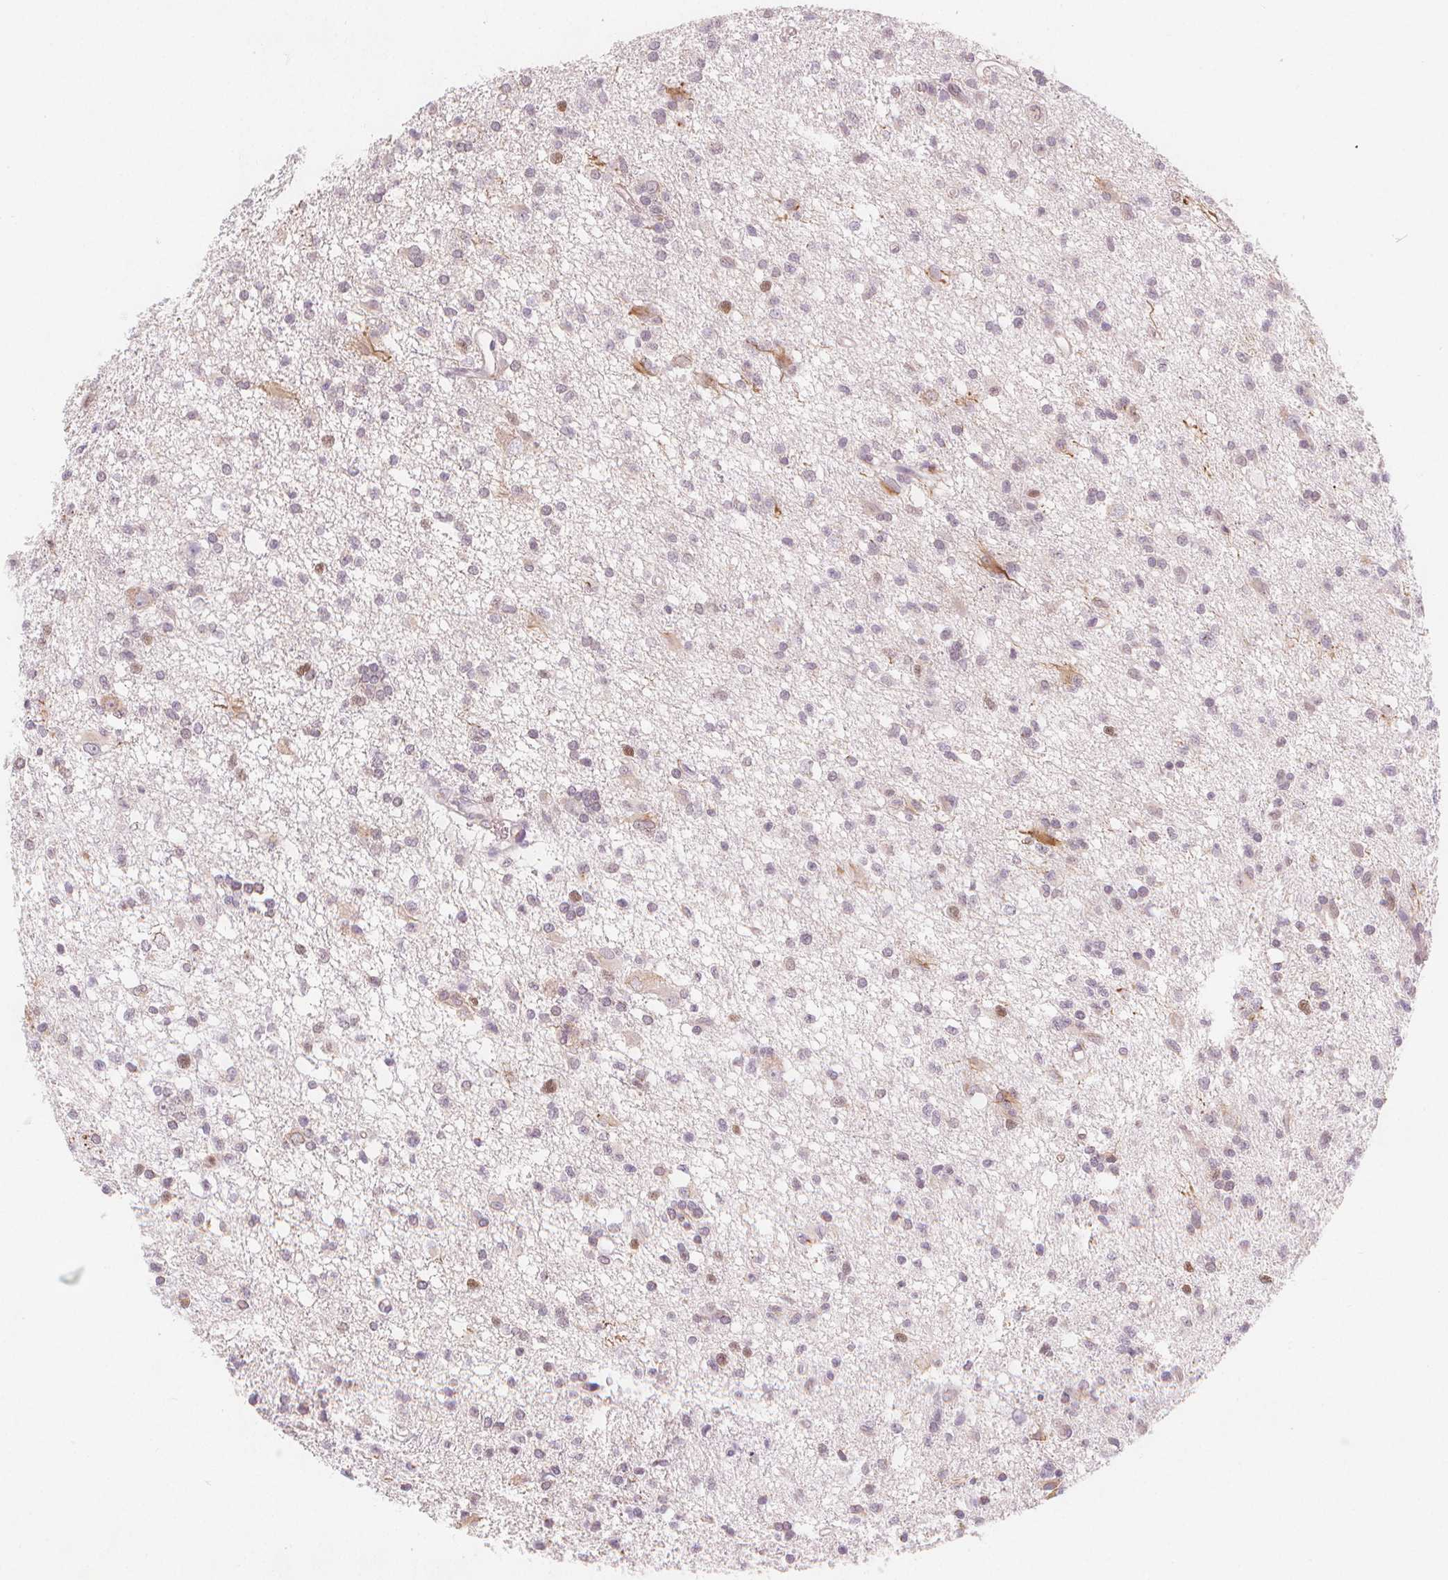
{"staining": {"intensity": "negative", "quantity": "none", "location": "none"}, "tissue": "glioma", "cell_type": "Tumor cells", "image_type": "cancer", "snomed": [{"axis": "morphology", "description": "Glioma, malignant, Low grade"}, {"axis": "topography", "description": "Brain"}], "caption": "Tumor cells are negative for protein expression in human malignant low-grade glioma.", "gene": "TIPIN", "patient": {"sex": "male", "age": 64}}